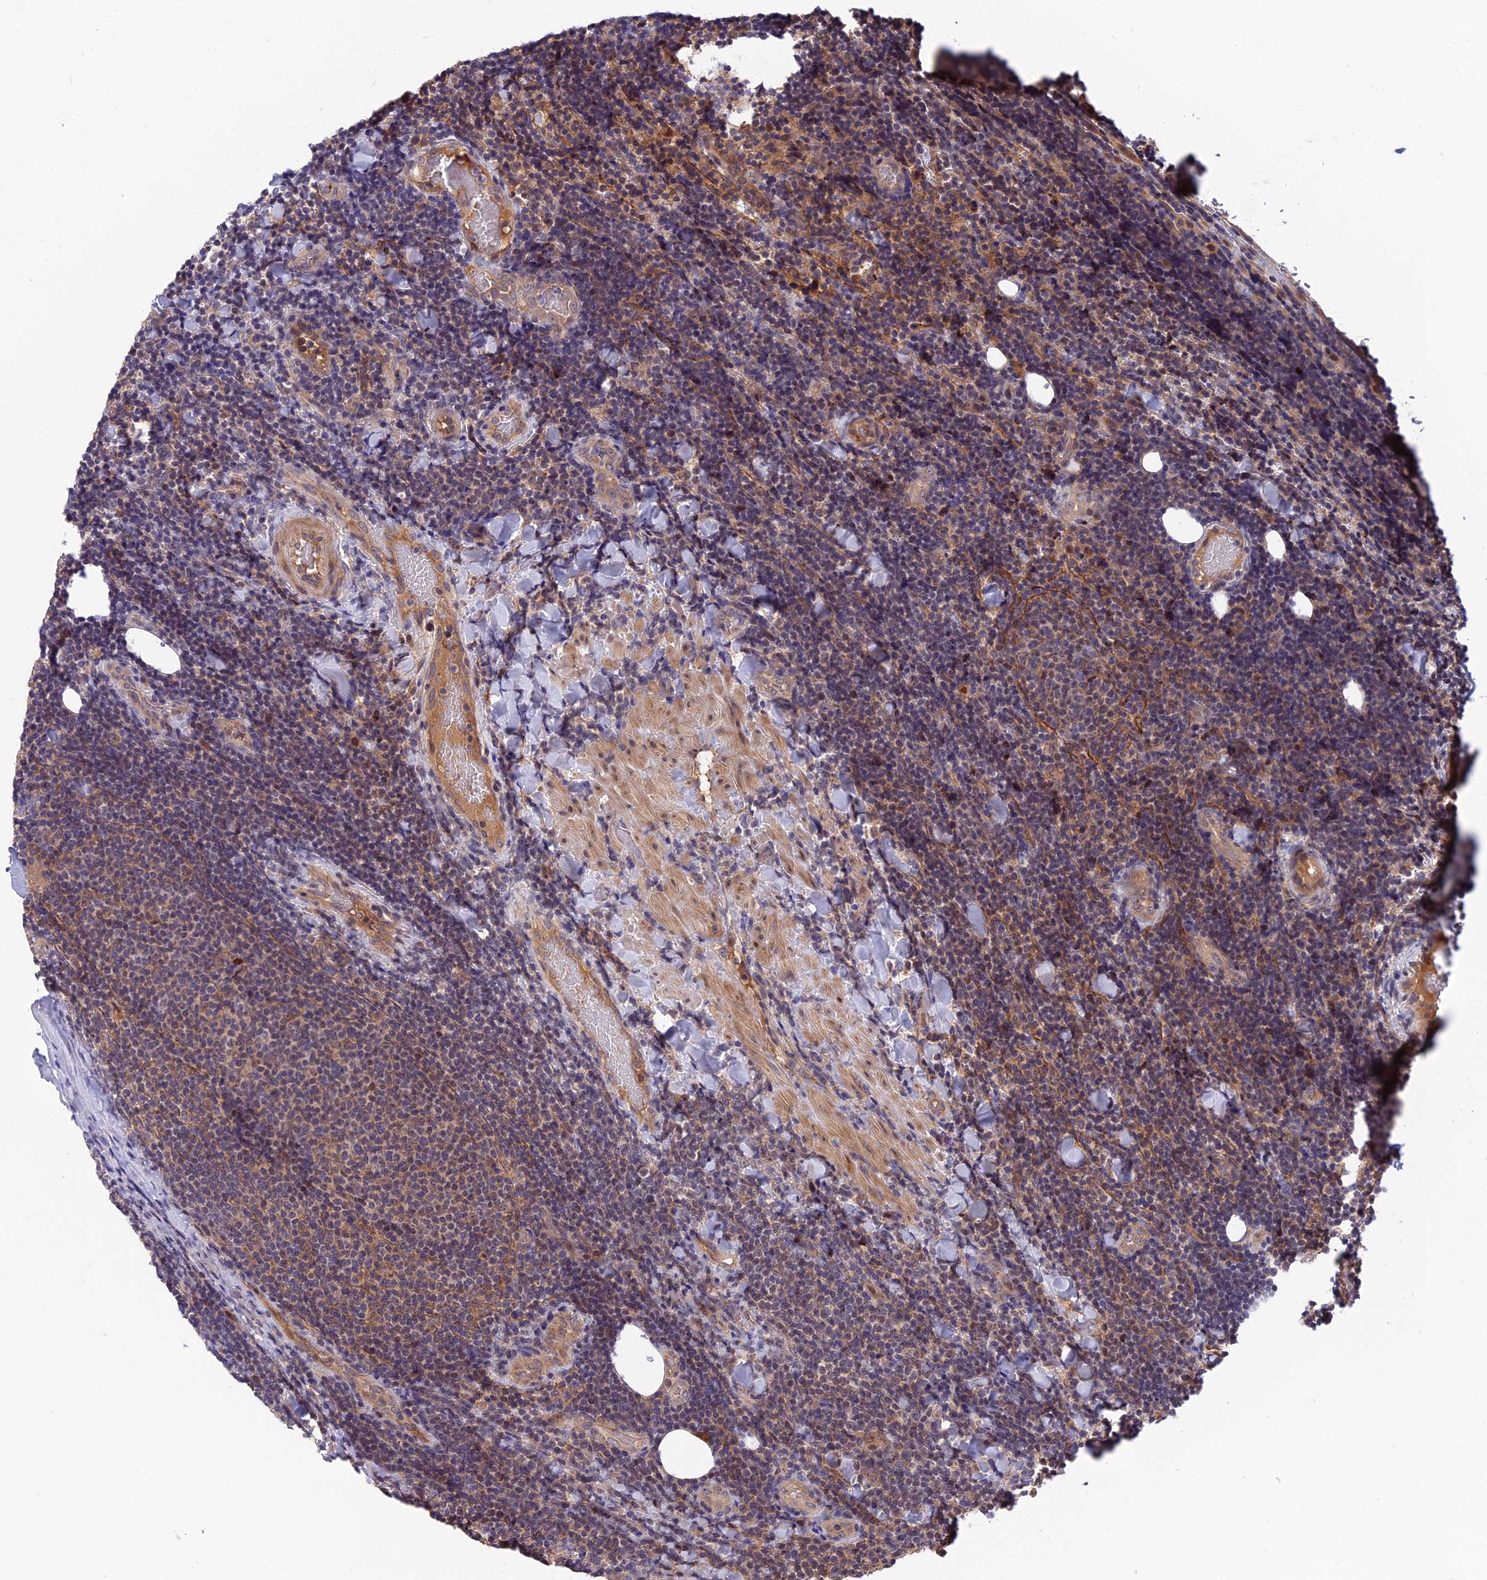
{"staining": {"intensity": "weak", "quantity": "<25%", "location": "cytoplasmic/membranous"}, "tissue": "lymphoma", "cell_type": "Tumor cells", "image_type": "cancer", "snomed": [{"axis": "morphology", "description": "Malignant lymphoma, non-Hodgkin's type, Low grade"}, {"axis": "topography", "description": "Lymph node"}], "caption": "Immunohistochemistry (IHC) micrograph of lymphoma stained for a protein (brown), which displays no positivity in tumor cells.", "gene": "CRACD", "patient": {"sex": "male", "age": 66}}